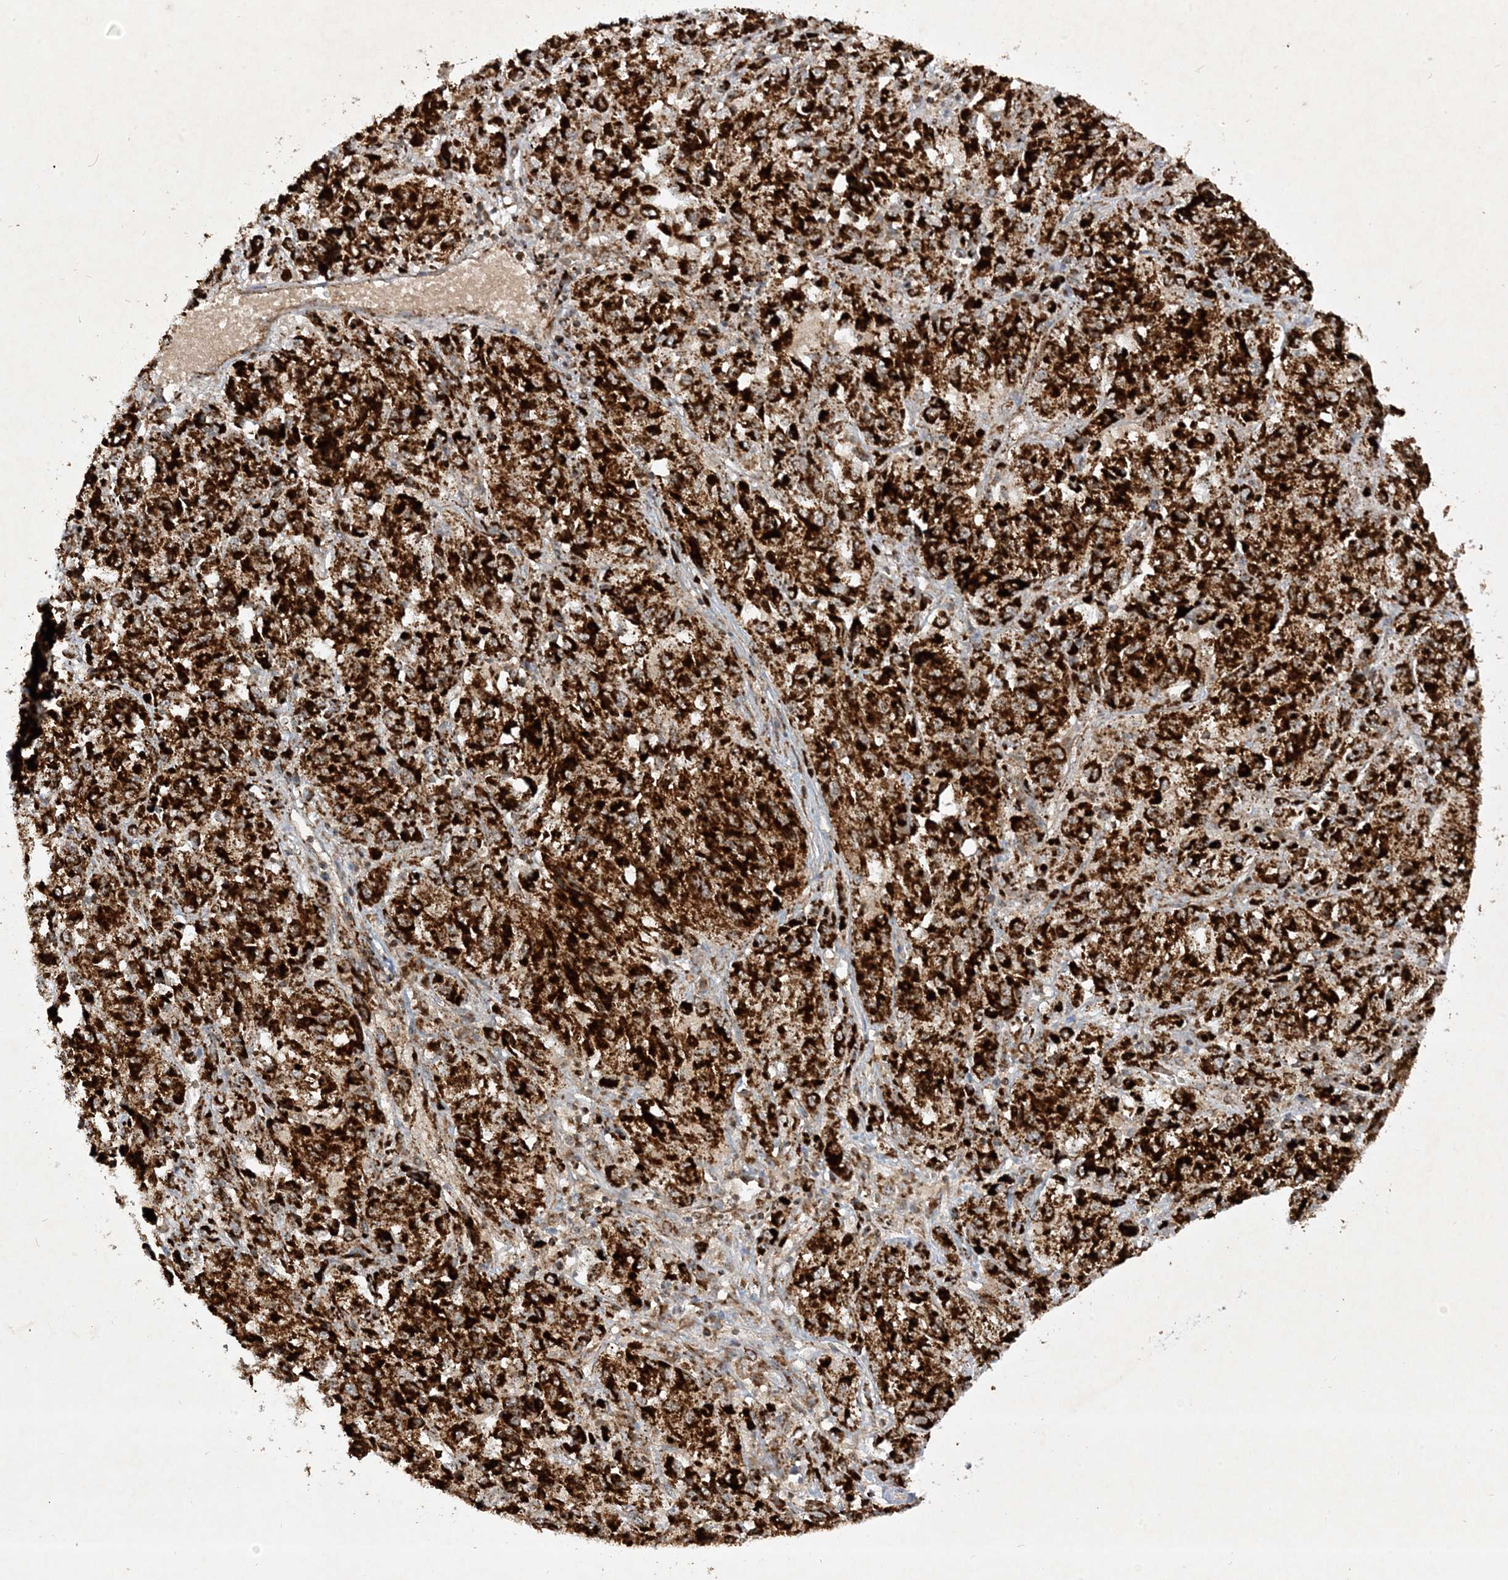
{"staining": {"intensity": "strong", "quantity": ">75%", "location": "cytoplasmic/membranous"}, "tissue": "melanoma", "cell_type": "Tumor cells", "image_type": "cancer", "snomed": [{"axis": "morphology", "description": "Malignant melanoma, Metastatic site"}, {"axis": "topography", "description": "Lung"}], "caption": "Human melanoma stained for a protein (brown) displays strong cytoplasmic/membranous positive expression in approximately >75% of tumor cells.", "gene": "NDUFAF3", "patient": {"sex": "male", "age": 64}}